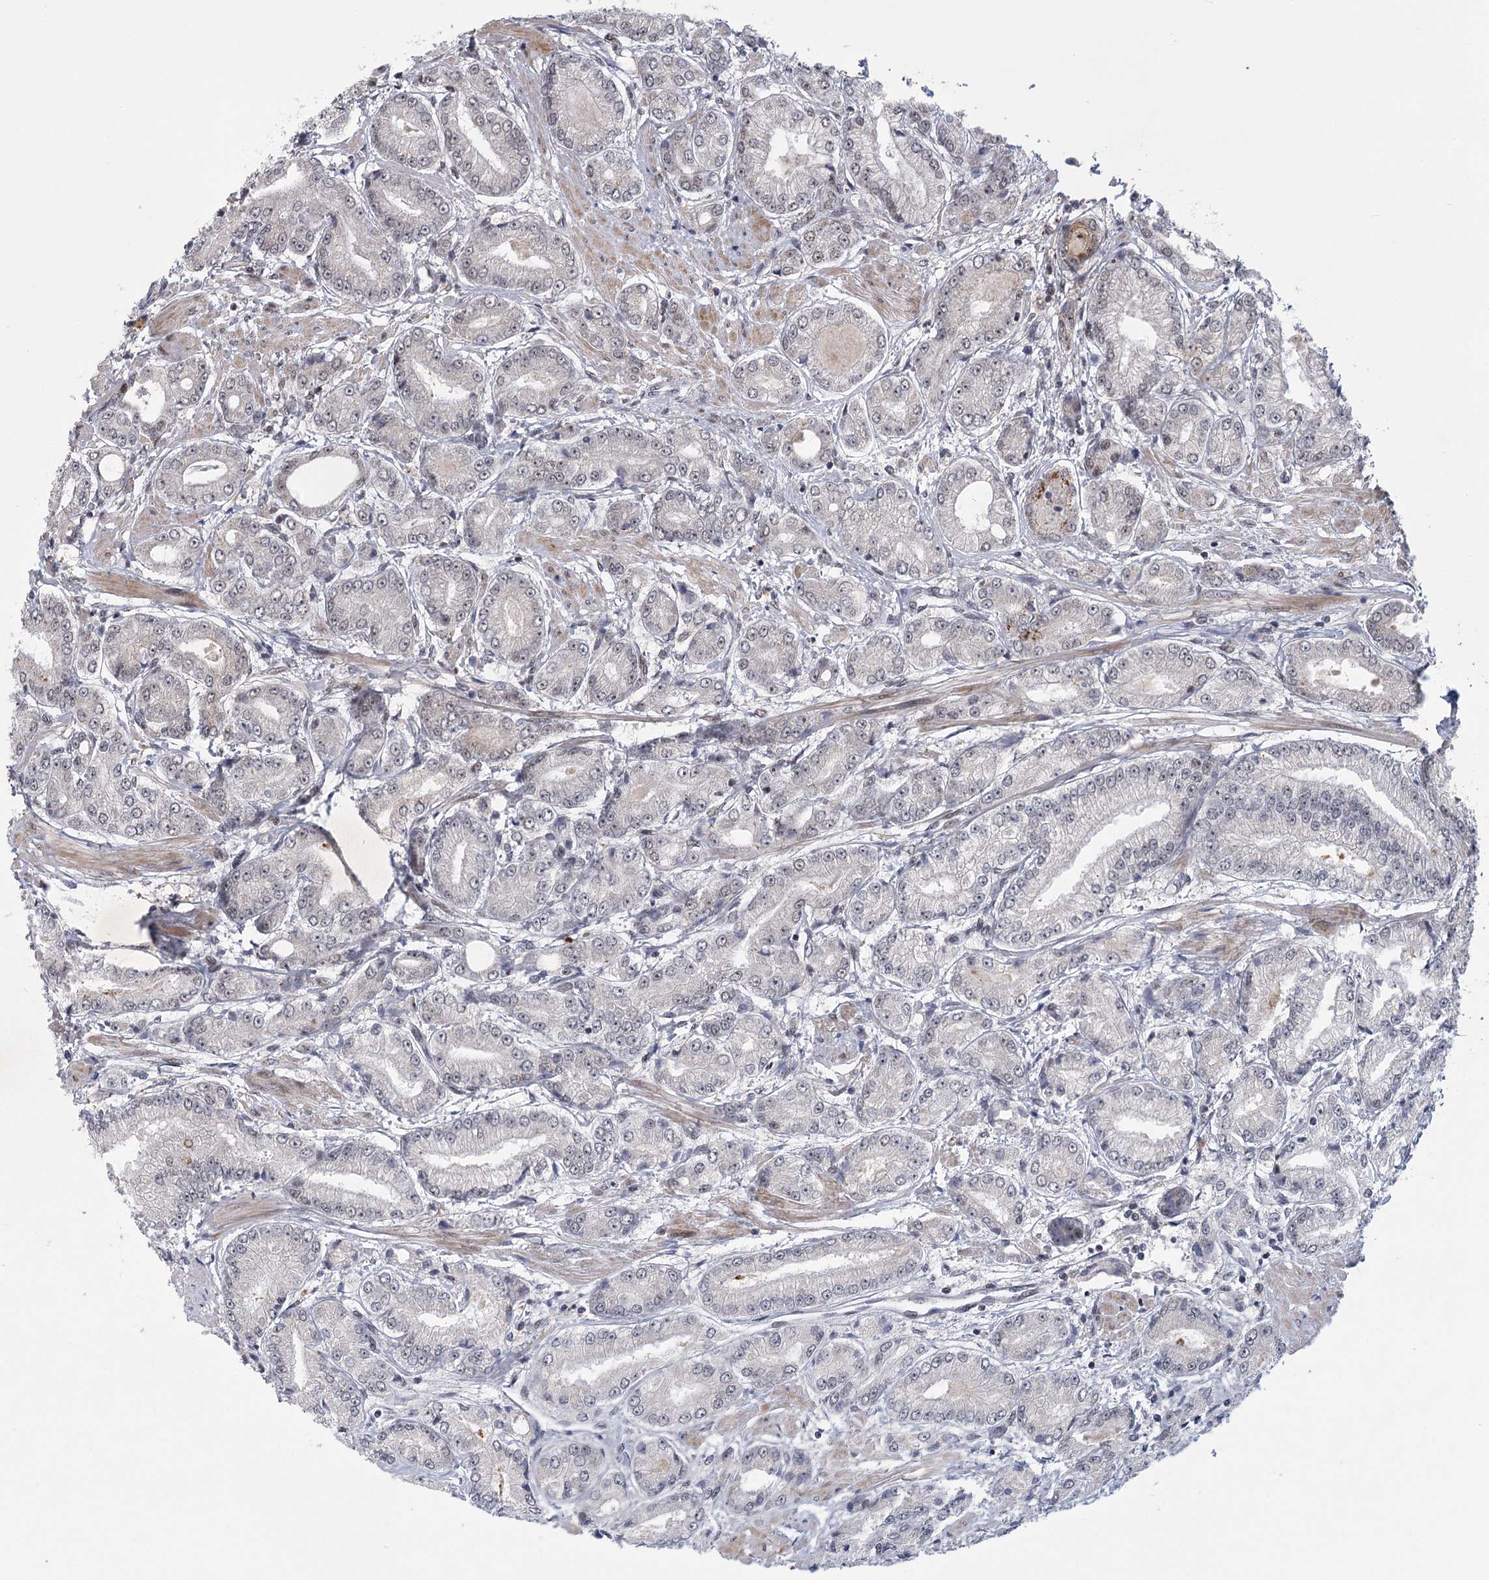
{"staining": {"intensity": "negative", "quantity": "none", "location": "none"}, "tissue": "prostate cancer", "cell_type": "Tumor cells", "image_type": "cancer", "snomed": [{"axis": "morphology", "description": "Adenocarcinoma, High grade"}, {"axis": "topography", "description": "Prostate"}], "caption": "Tumor cells show no significant protein staining in prostate cancer.", "gene": "CIB4", "patient": {"sex": "male", "age": 59}}